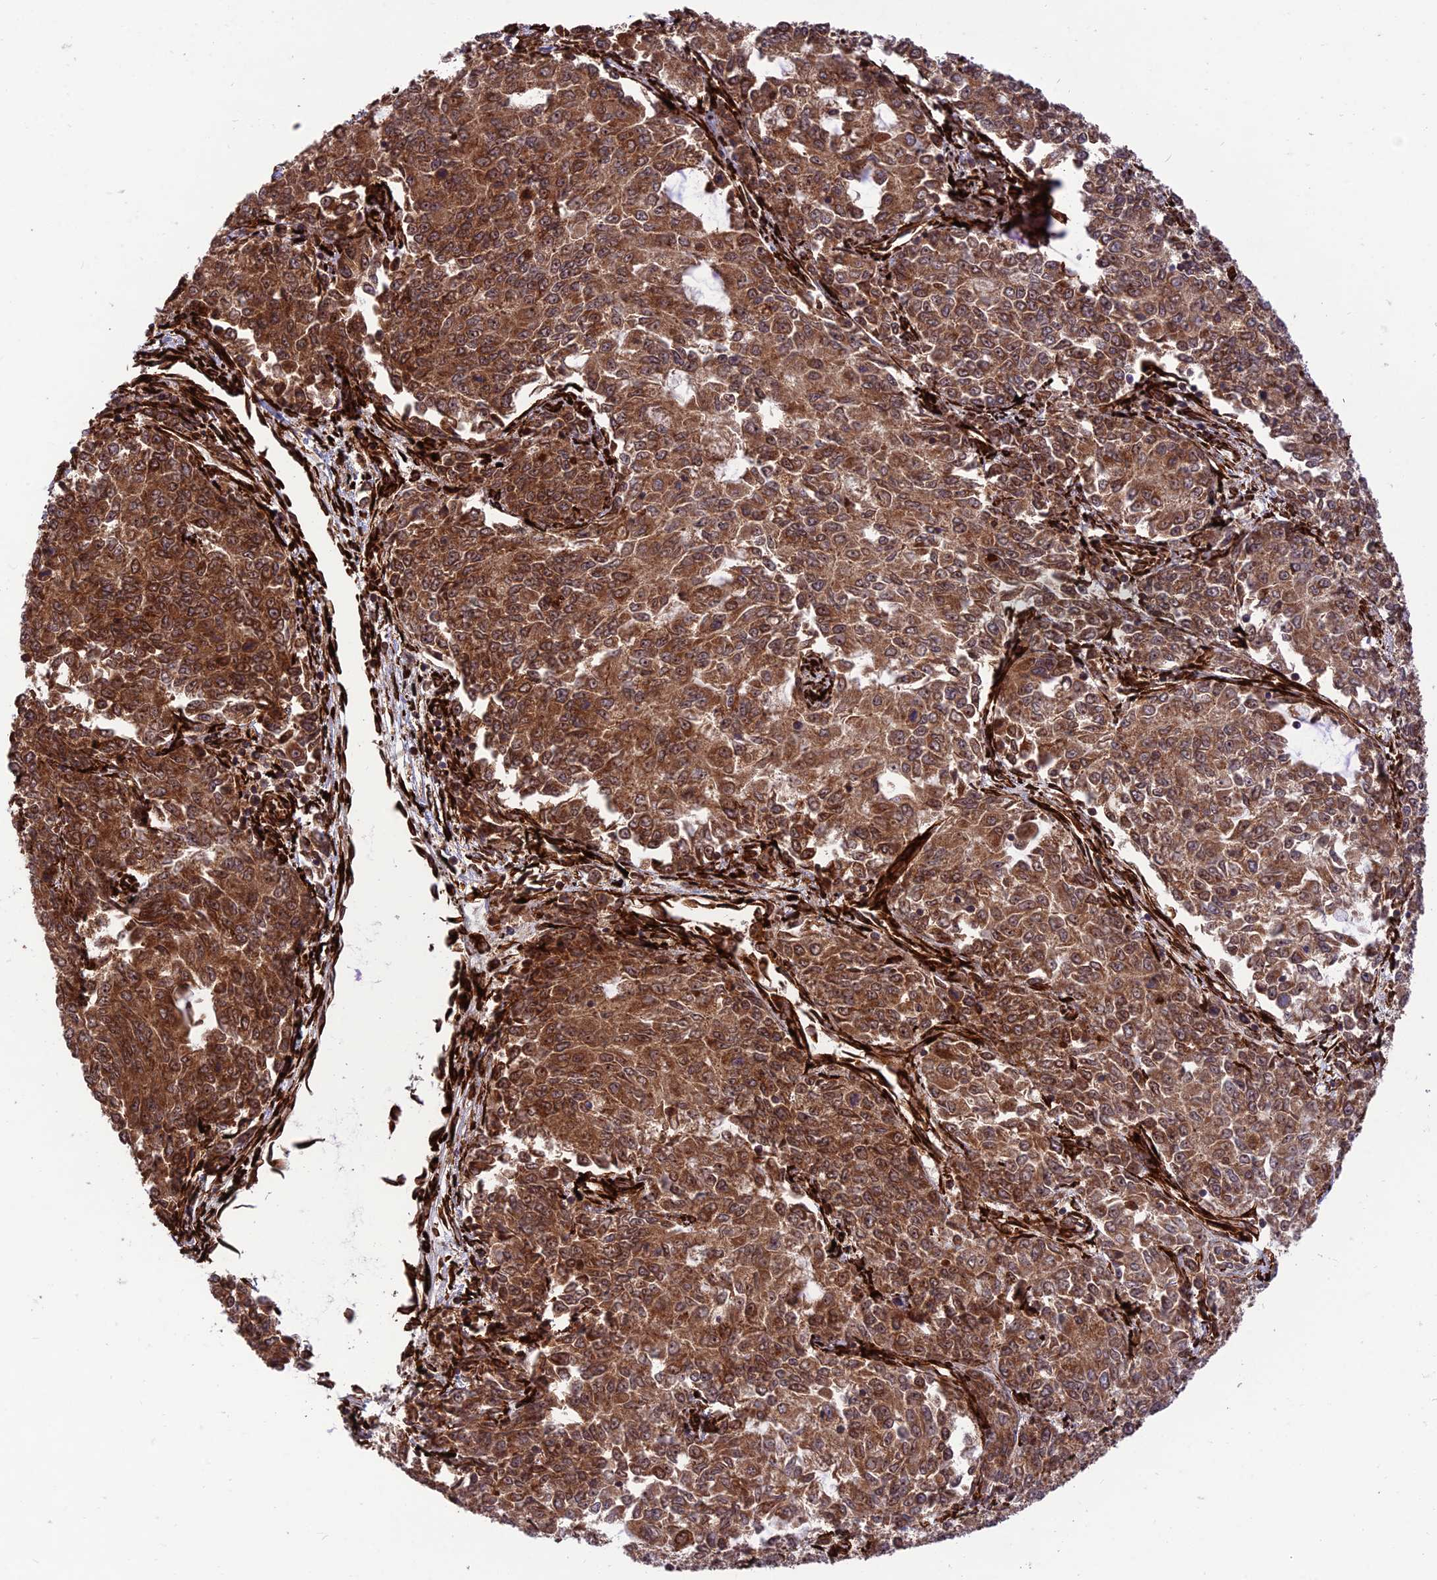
{"staining": {"intensity": "strong", "quantity": ">75%", "location": "cytoplasmic/membranous,nuclear"}, "tissue": "endometrial cancer", "cell_type": "Tumor cells", "image_type": "cancer", "snomed": [{"axis": "morphology", "description": "Adenocarcinoma, NOS"}, {"axis": "topography", "description": "Endometrium"}], "caption": "A micrograph showing strong cytoplasmic/membranous and nuclear staining in about >75% of tumor cells in endometrial cancer (adenocarcinoma), as visualized by brown immunohistochemical staining.", "gene": "CRTAP", "patient": {"sex": "female", "age": 50}}